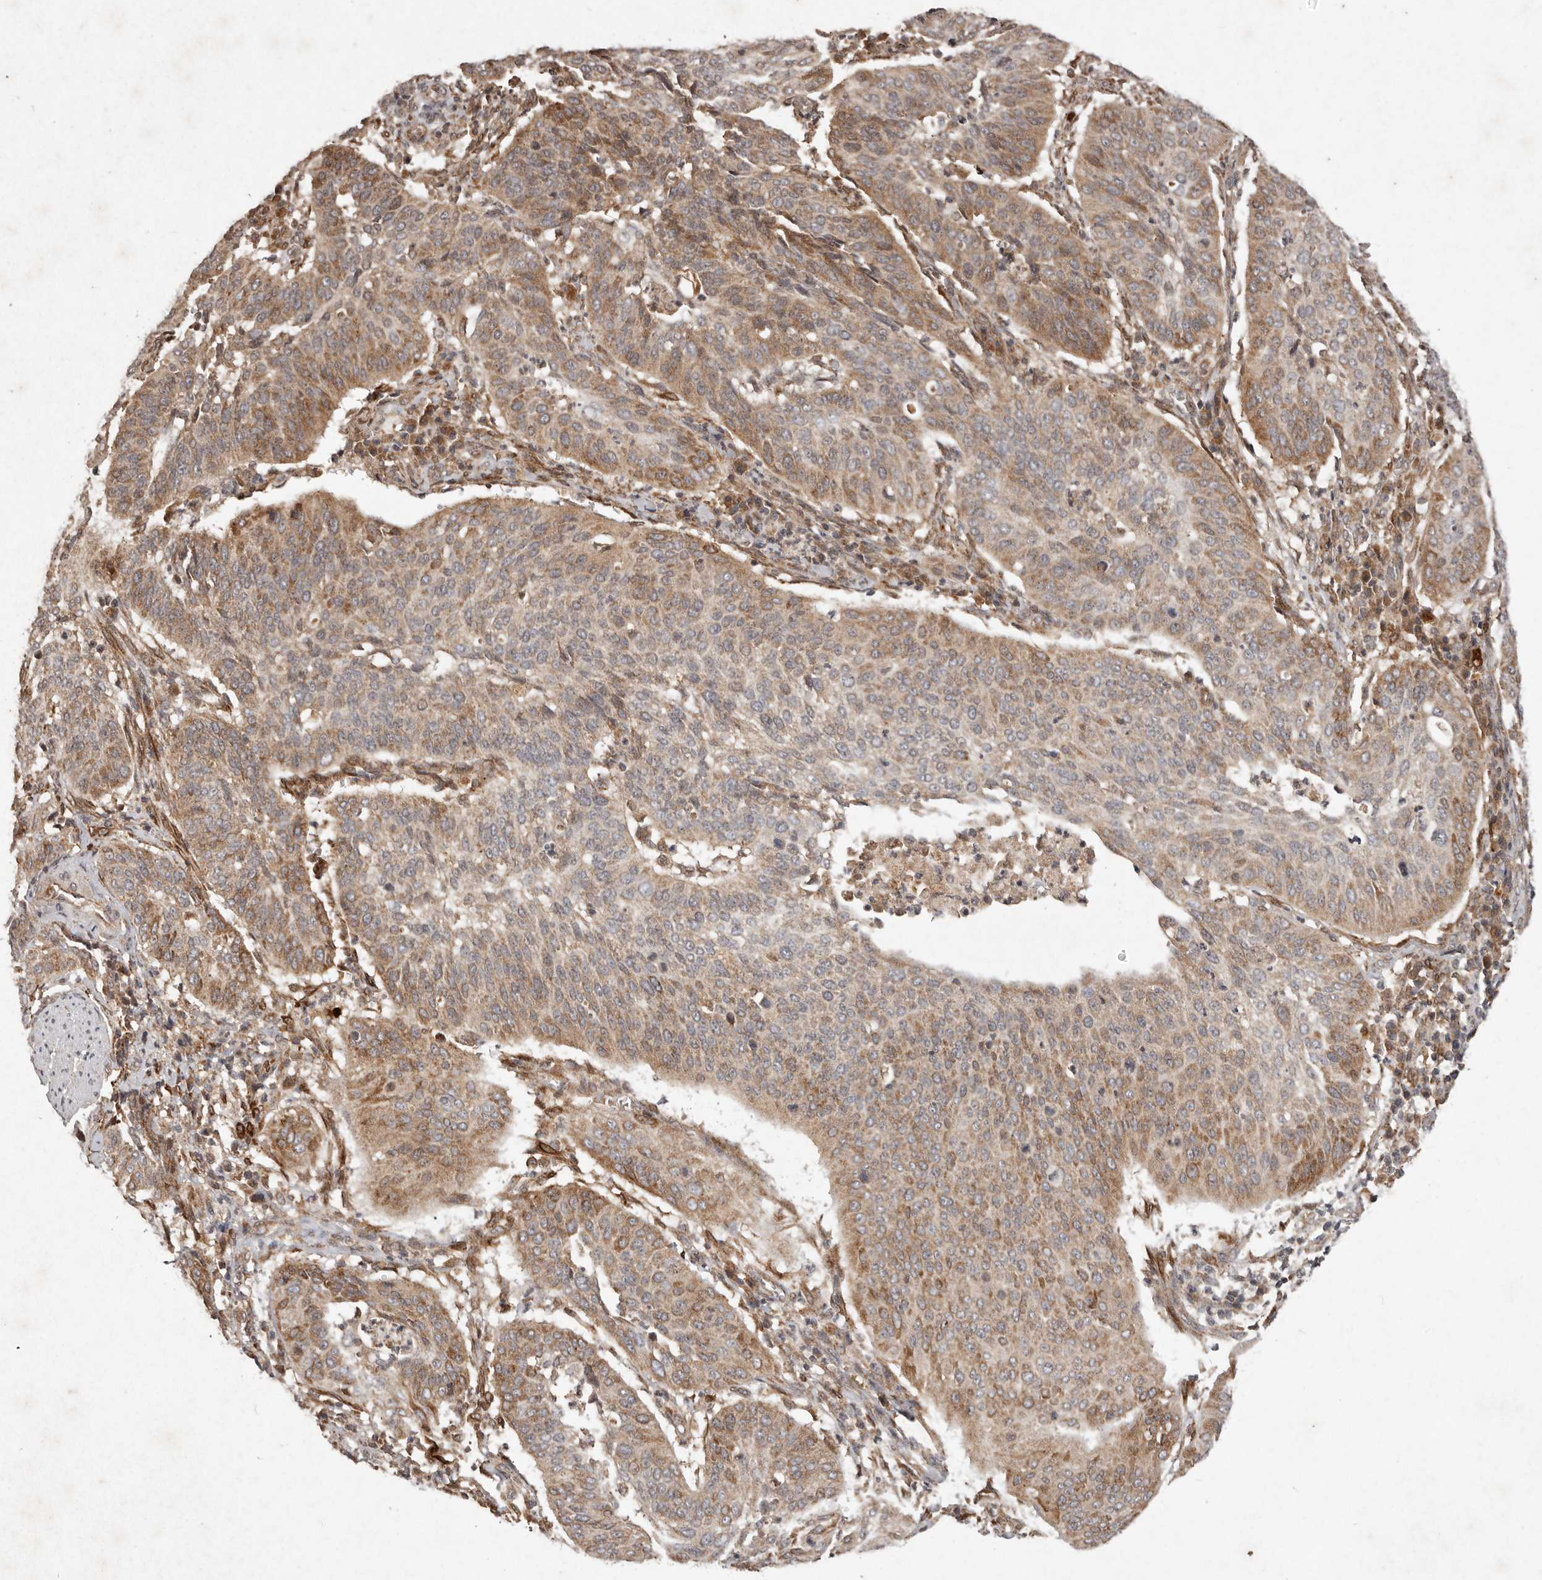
{"staining": {"intensity": "moderate", "quantity": ">75%", "location": "cytoplasmic/membranous"}, "tissue": "cervical cancer", "cell_type": "Tumor cells", "image_type": "cancer", "snomed": [{"axis": "morphology", "description": "Normal tissue, NOS"}, {"axis": "morphology", "description": "Squamous cell carcinoma, NOS"}, {"axis": "topography", "description": "Cervix"}], "caption": "Cervical squamous cell carcinoma was stained to show a protein in brown. There is medium levels of moderate cytoplasmic/membranous expression in about >75% of tumor cells.", "gene": "PLOD2", "patient": {"sex": "female", "age": 39}}